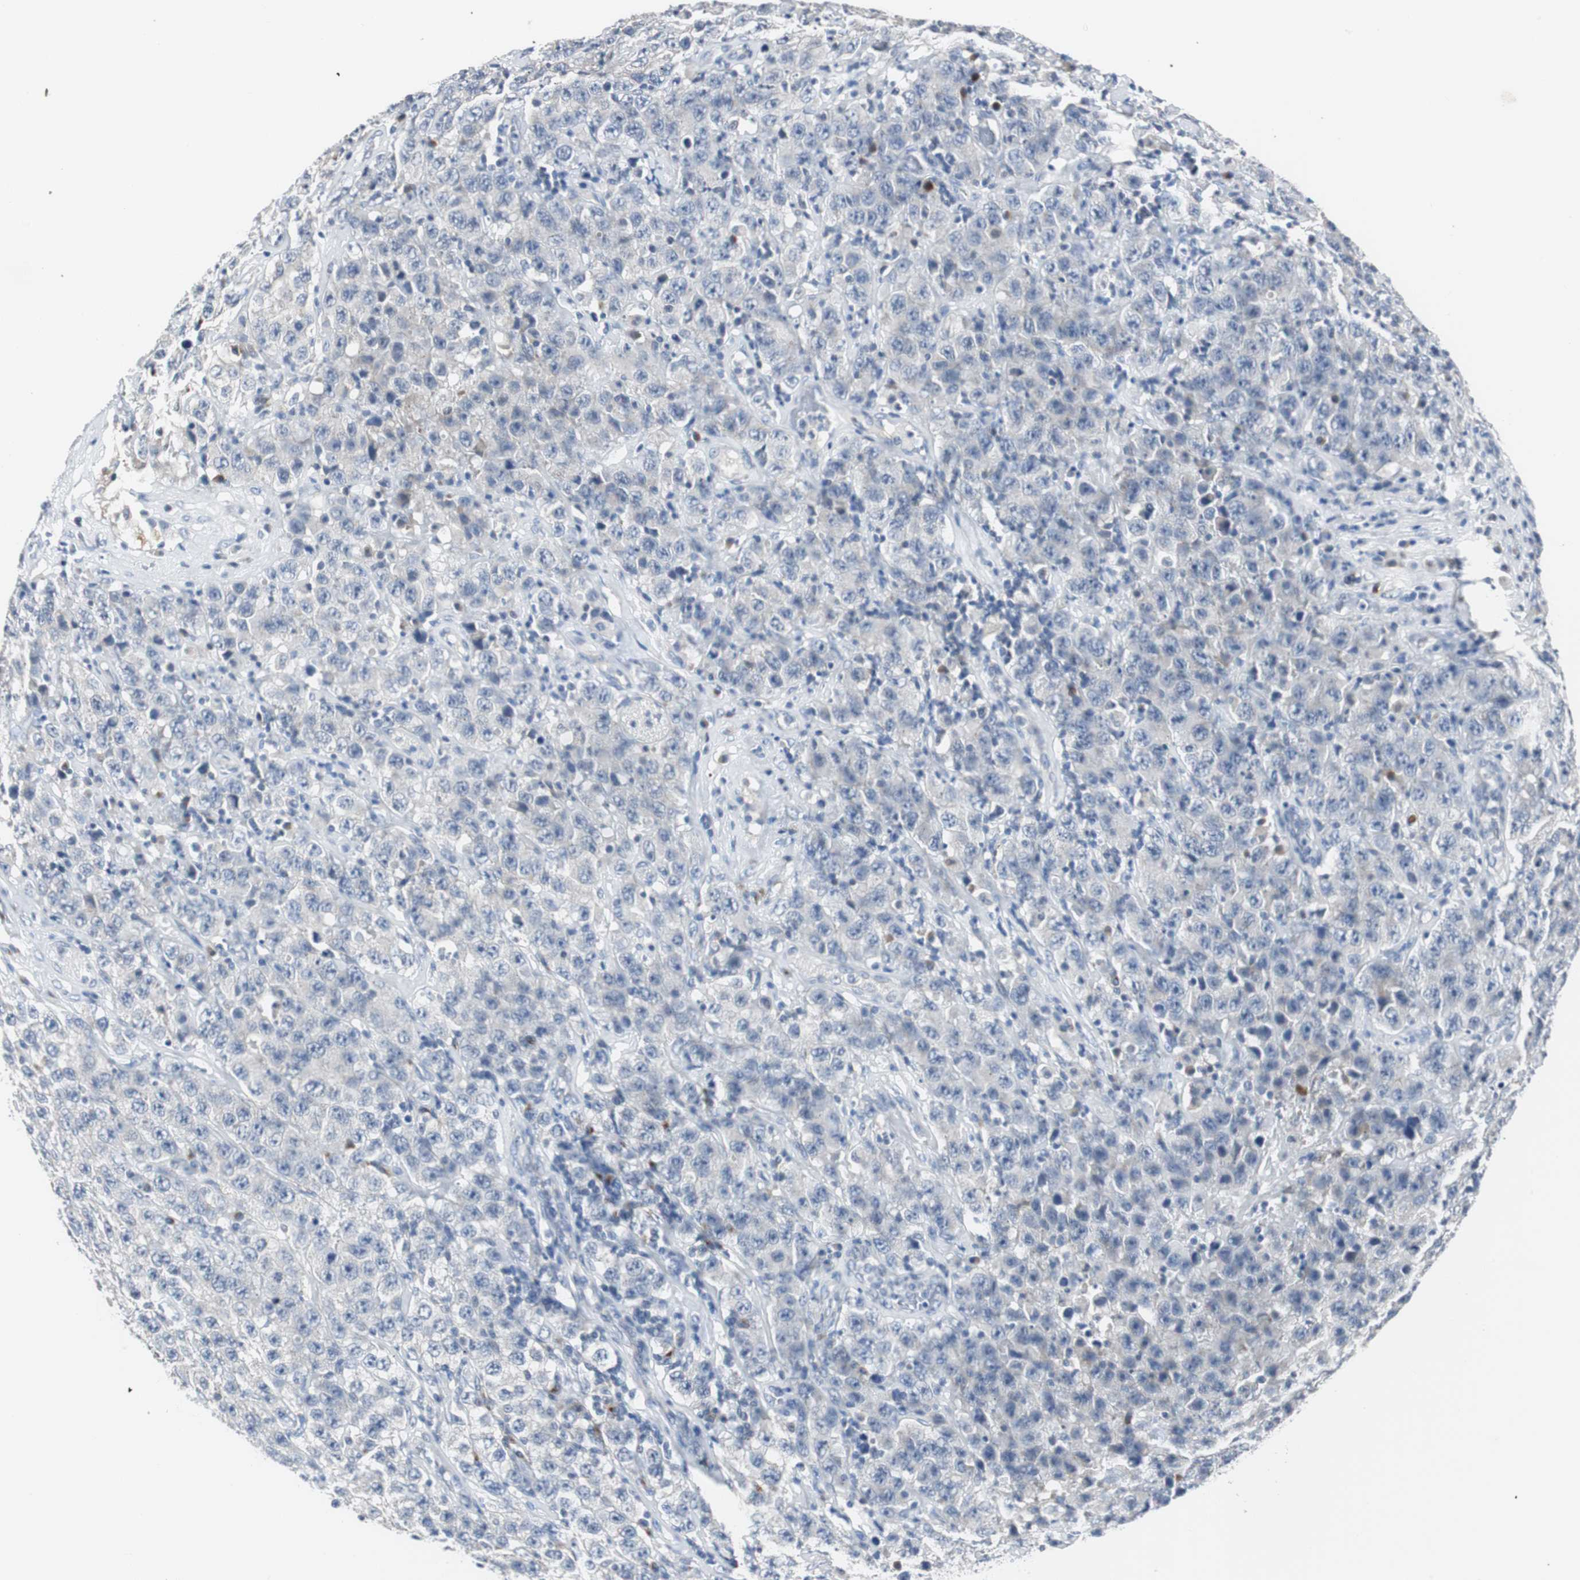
{"staining": {"intensity": "negative", "quantity": "none", "location": "none"}, "tissue": "testis cancer", "cell_type": "Tumor cells", "image_type": "cancer", "snomed": [{"axis": "morphology", "description": "Seminoma, NOS"}, {"axis": "topography", "description": "Testis"}], "caption": "There is no significant expression in tumor cells of testis cancer. (DAB (3,3'-diaminobenzidine) IHC, high magnification).", "gene": "SOX30", "patient": {"sex": "male", "age": 52}}